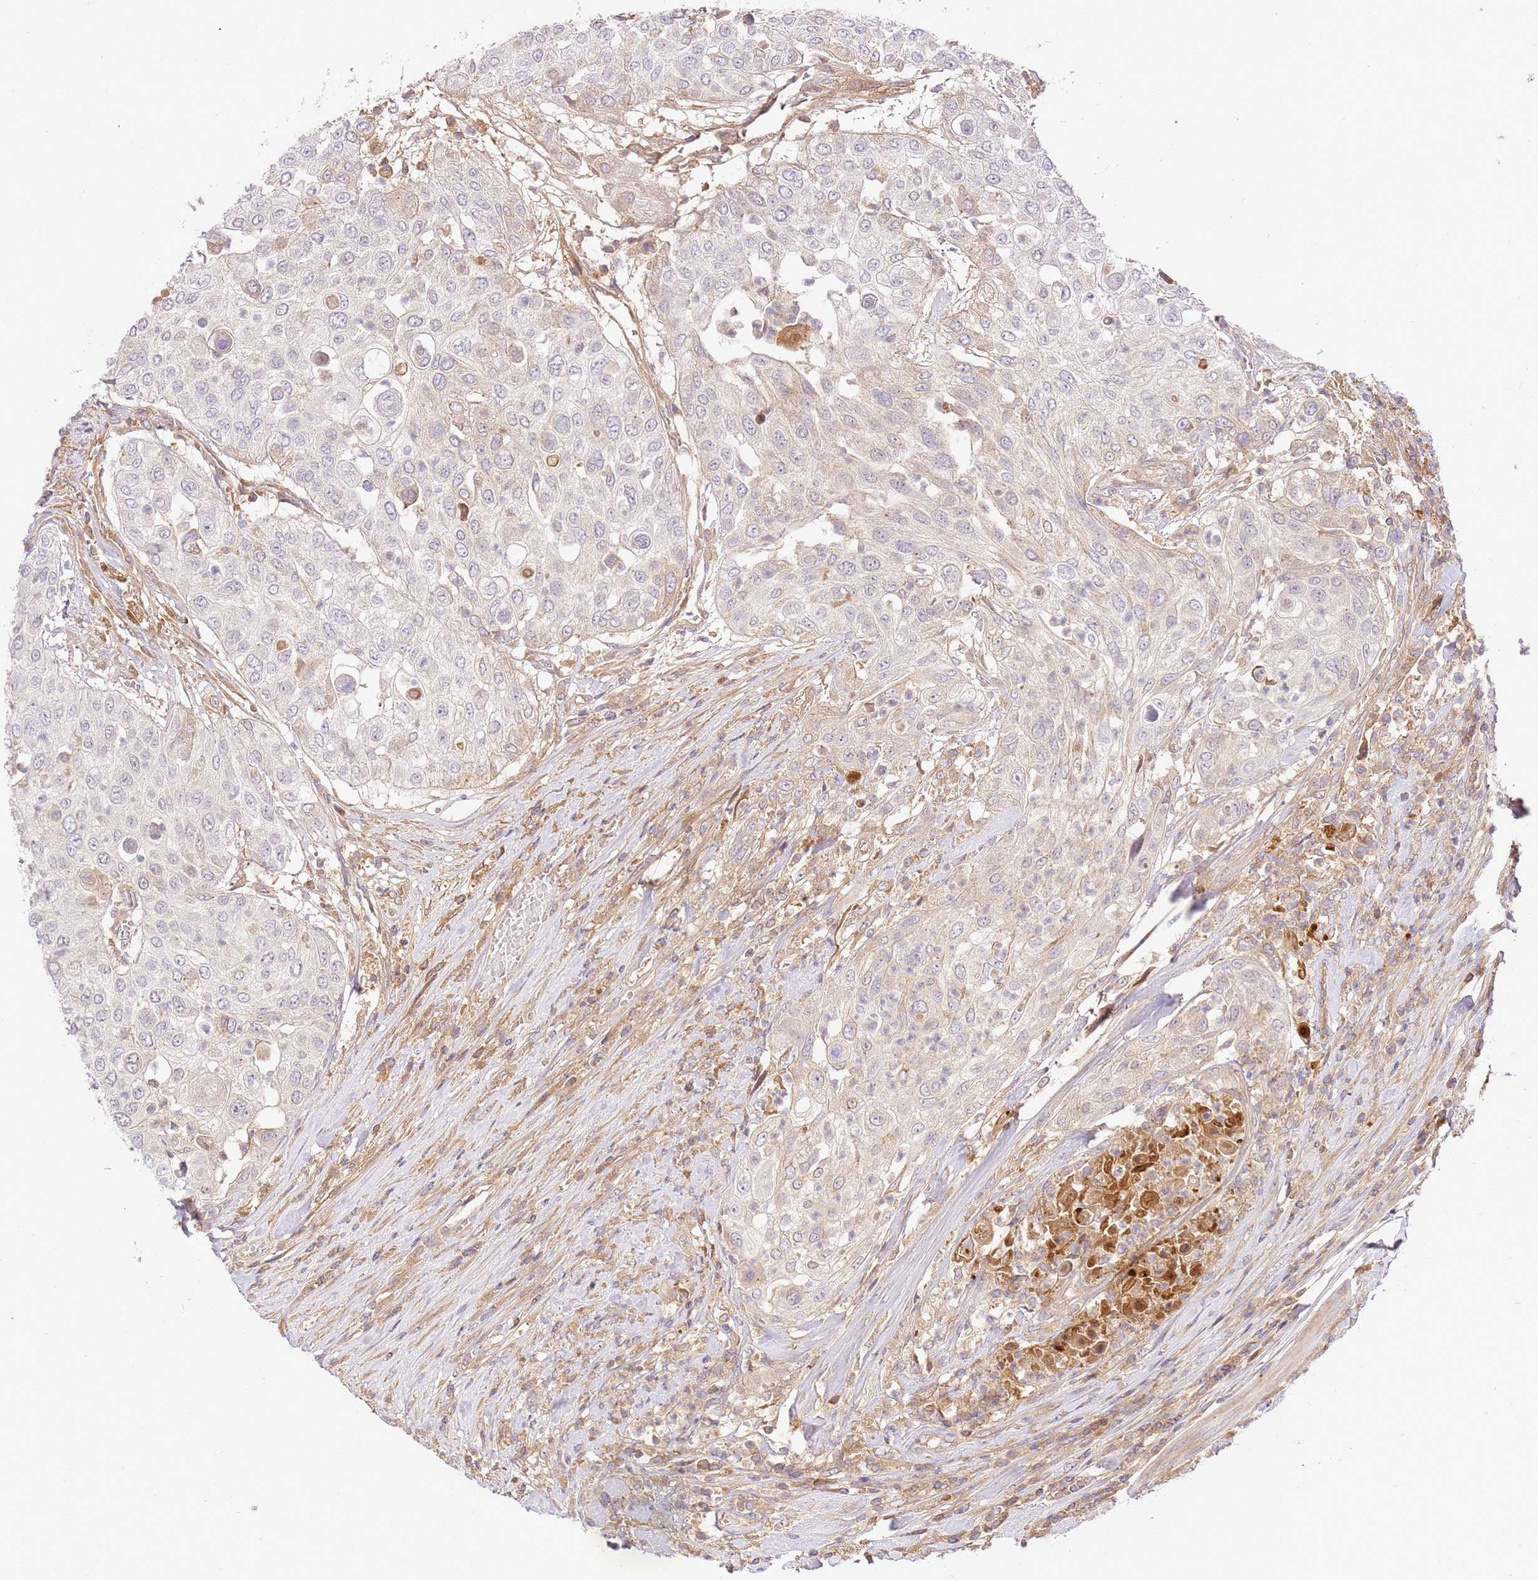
{"staining": {"intensity": "negative", "quantity": "none", "location": "none"}, "tissue": "urothelial cancer", "cell_type": "Tumor cells", "image_type": "cancer", "snomed": [{"axis": "morphology", "description": "Urothelial carcinoma, High grade"}, {"axis": "topography", "description": "Urinary bladder"}], "caption": "A photomicrograph of urothelial cancer stained for a protein displays no brown staining in tumor cells.", "gene": "C8G", "patient": {"sex": "female", "age": 79}}